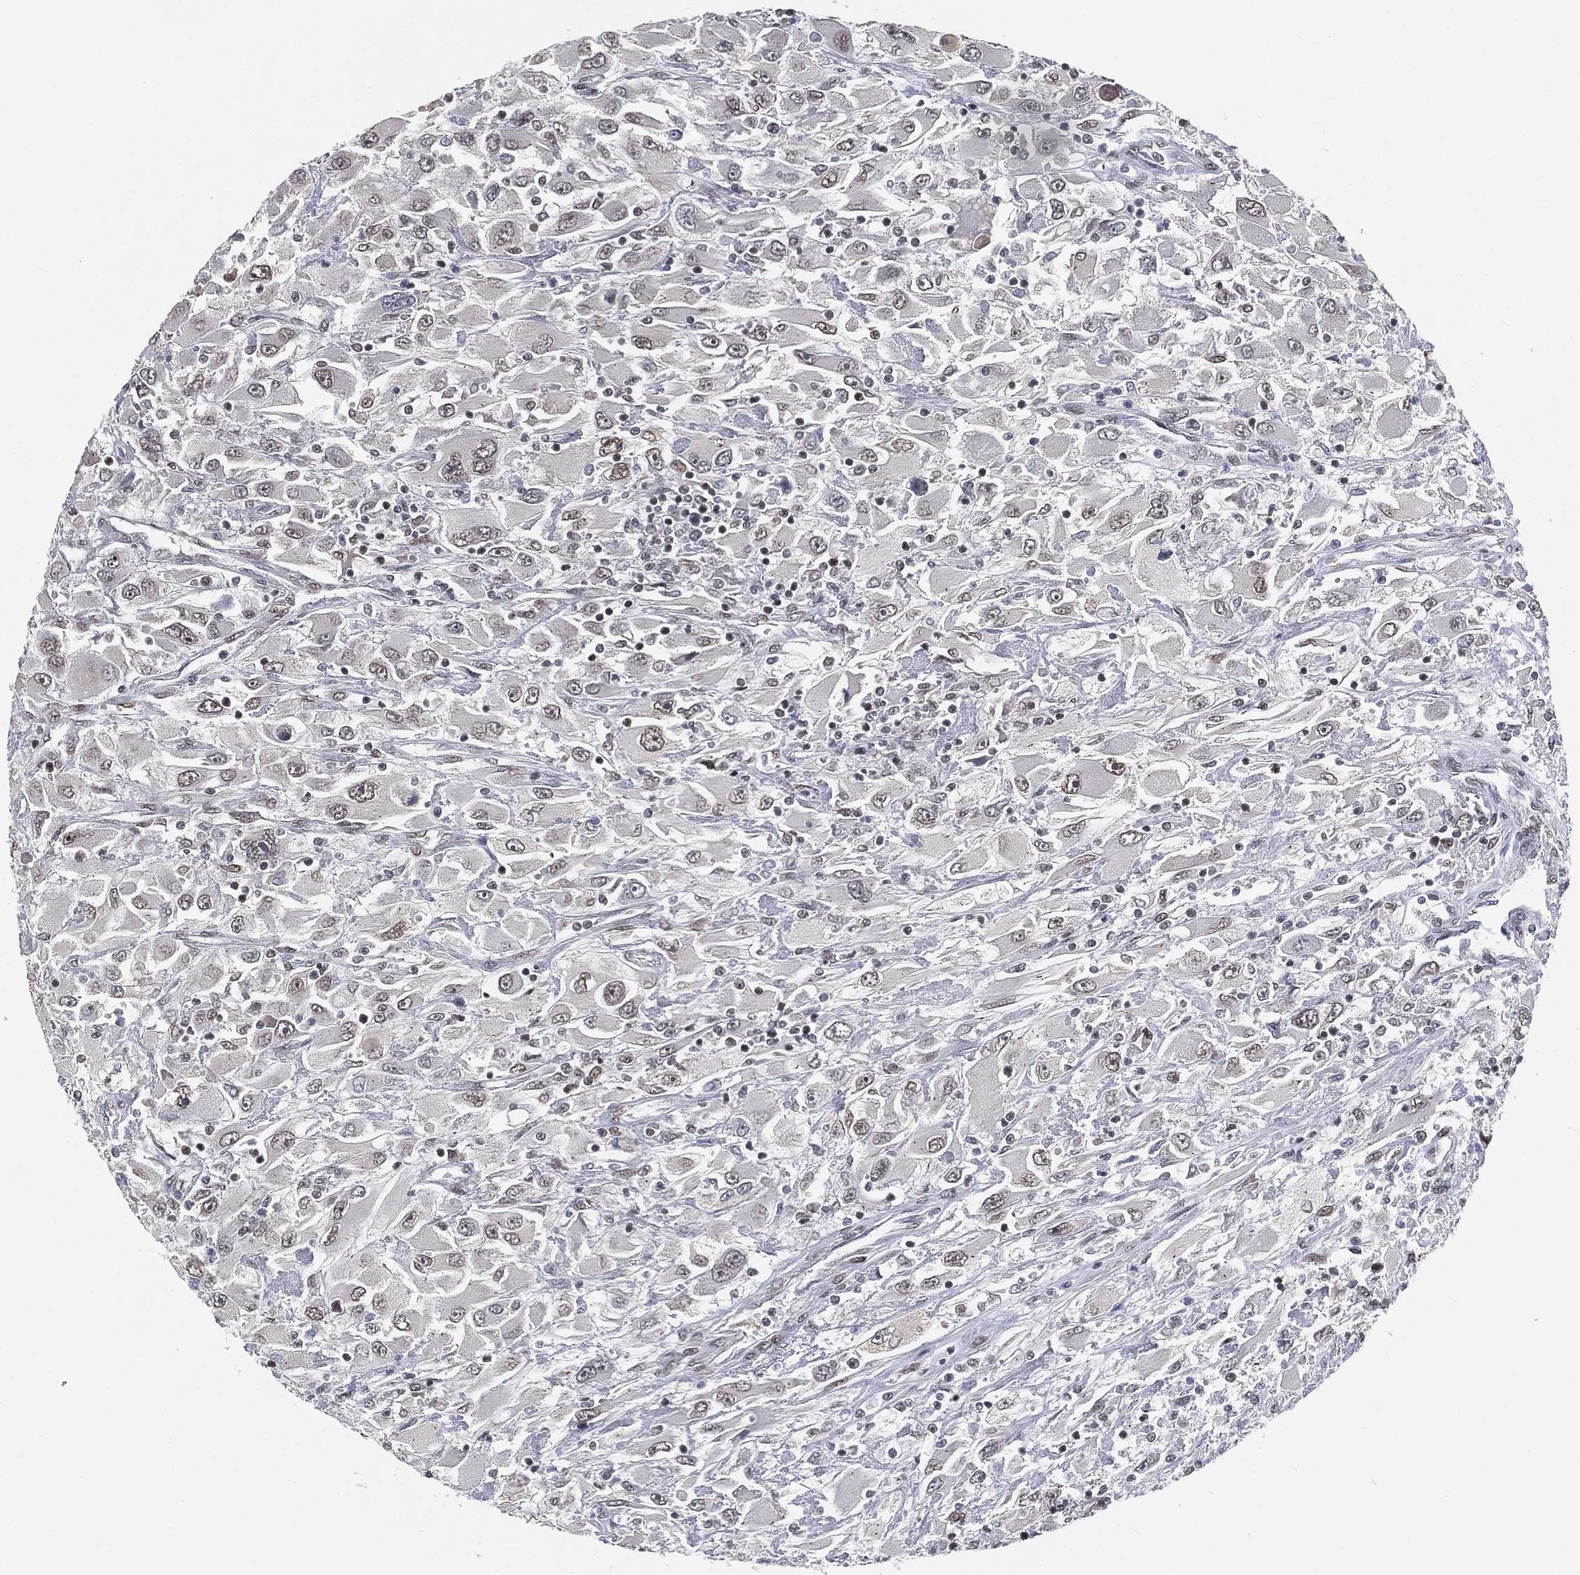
{"staining": {"intensity": "weak", "quantity": "<25%", "location": "nuclear"}, "tissue": "renal cancer", "cell_type": "Tumor cells", "image_type": "cancer", "snomed": [{"axis": "morphology", "description": "Adenocarcinoma, NOS"}, {"axis": "topography", "description": "Kidney"}], "caption": "A high-resolution image shows immunohistochemistry (IHC) staining of renal cancer, which displays no significant expression in tumor cells.", "gene": "YLPM1", "patient": {"sex": "female", "age": 52}}